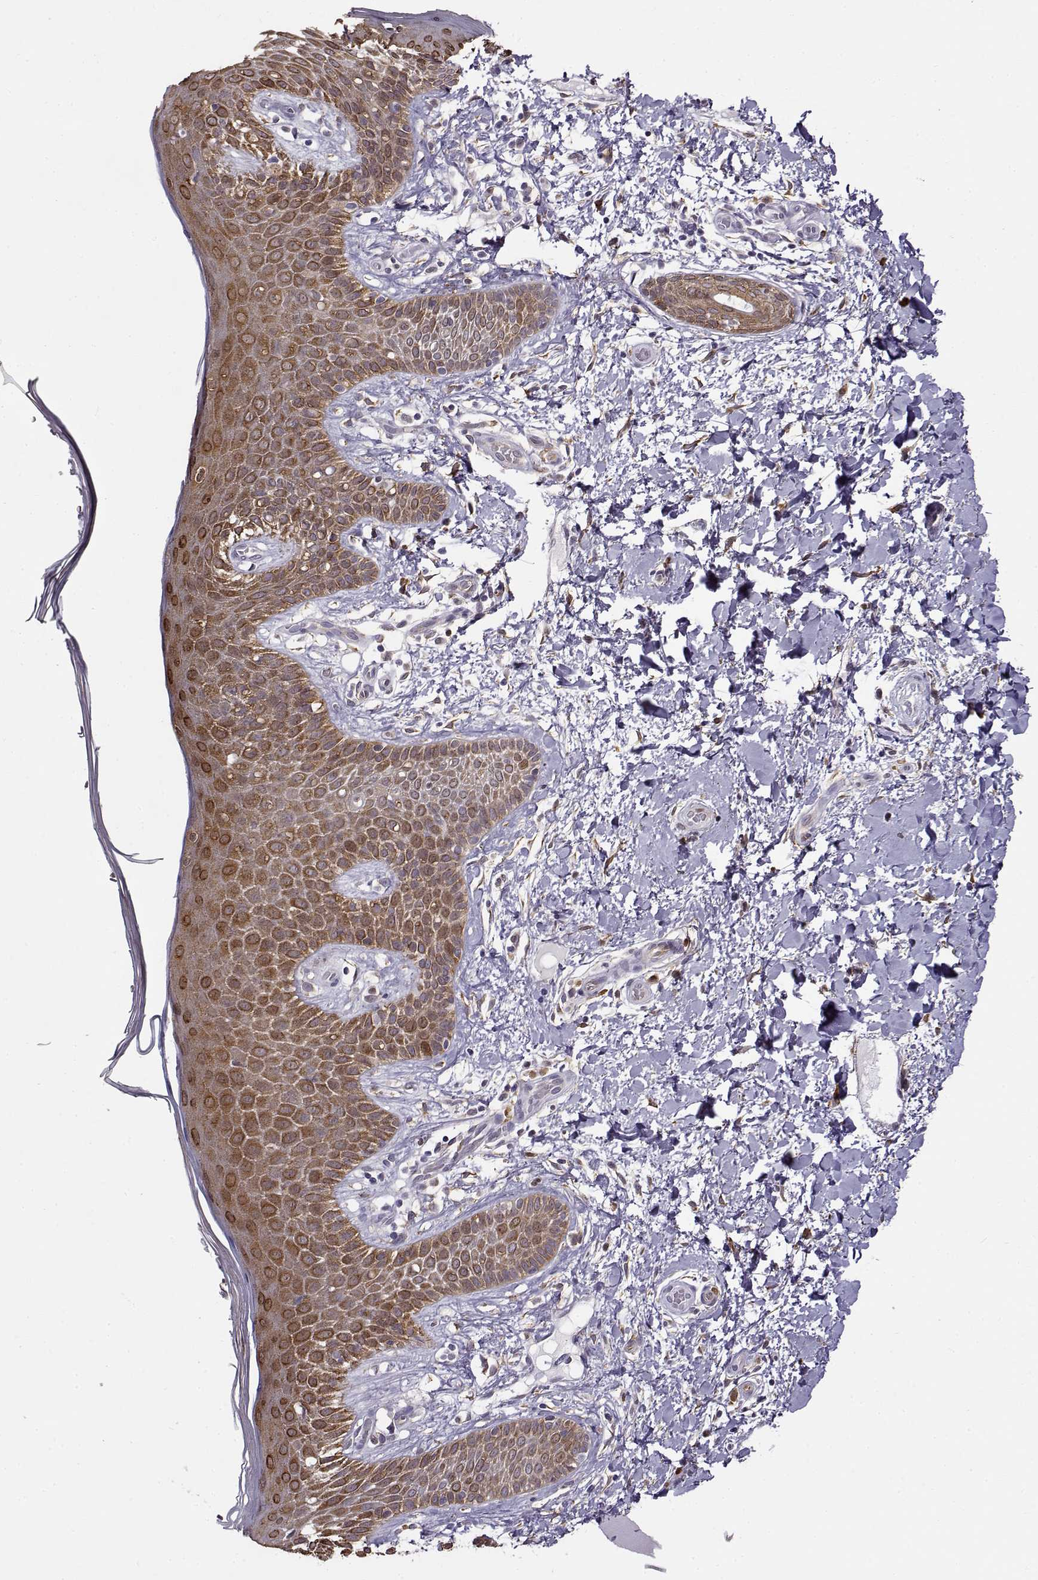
{"staining": {"intensity": "strong", "quantity": ">75%", "location": "cytoplasmic/membranous"}, "tissue": "skin", "cell_type": "Epidermal cells", "image_type": "normal", "snomed": [{"axis": "morphology", "description": "Normal tissue, NOS"}, {"axis": "topography", "description": "Anal"}], "caption": "Approximately >75% of epidermal cells in normal skin reveal strong cytoplasmic/membranous protein staining as visualized by brown immunohistochemical staining.", "gene": "BACH1", "patient": {"sex": "male", "age": 36}}